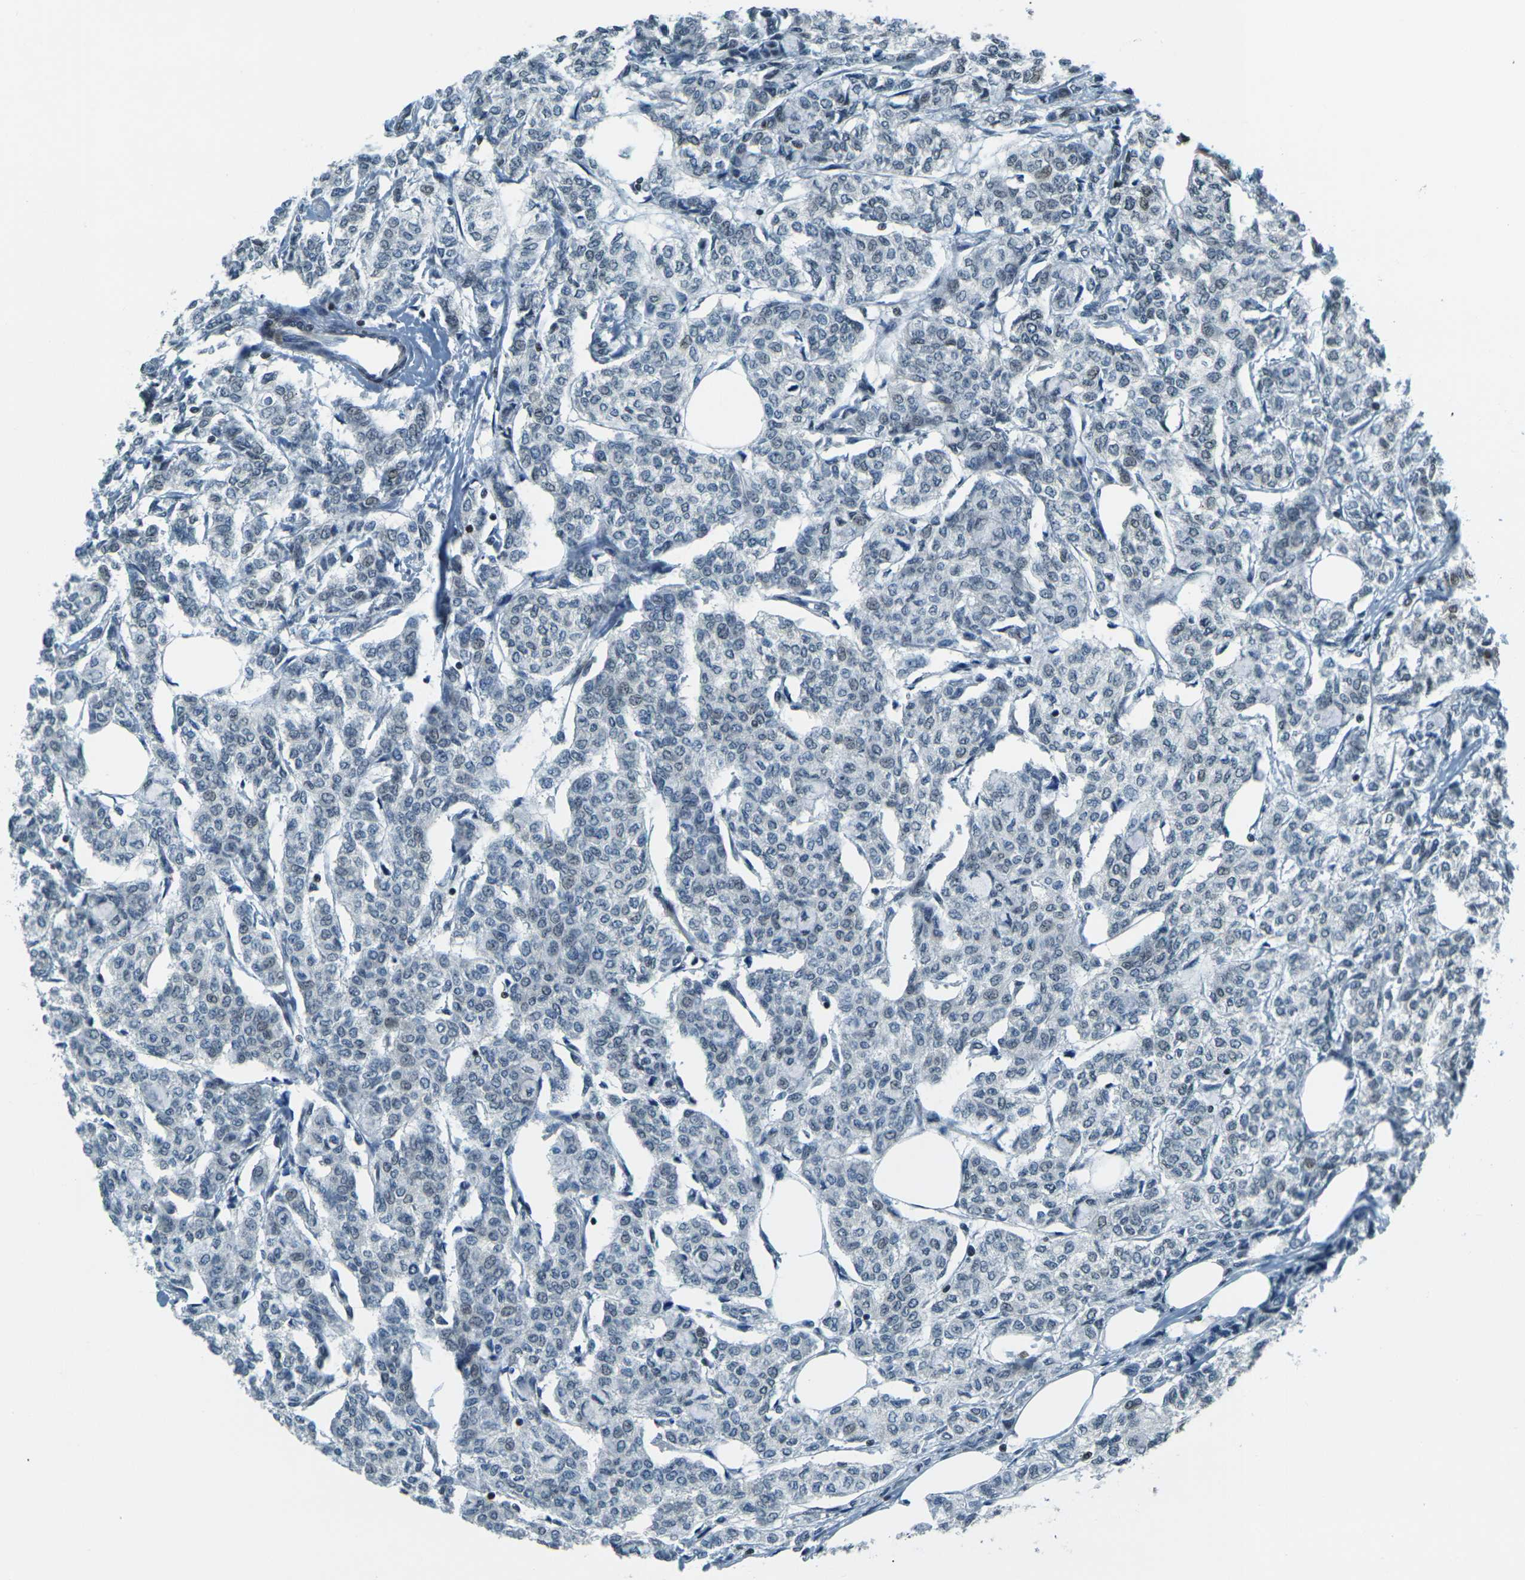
{"staining": {"intensity": "negative", "quantity": "none", "location": "none"}, "tissue": "breast cancer", "cell_type": "Tumor cells", "image_type": "cancer", "snomed": [{"axis": "morphology", "description": "Lobular carcinoma"}, {"axis": "topography", "description": "Breast"}], "caption": "Breast lobular carcinoma stained for a protein using immunohistochemistry displays no positivity tumor cells.", "gene": "NHEJ1", "patient": {"sex": "female", "age": 60}}